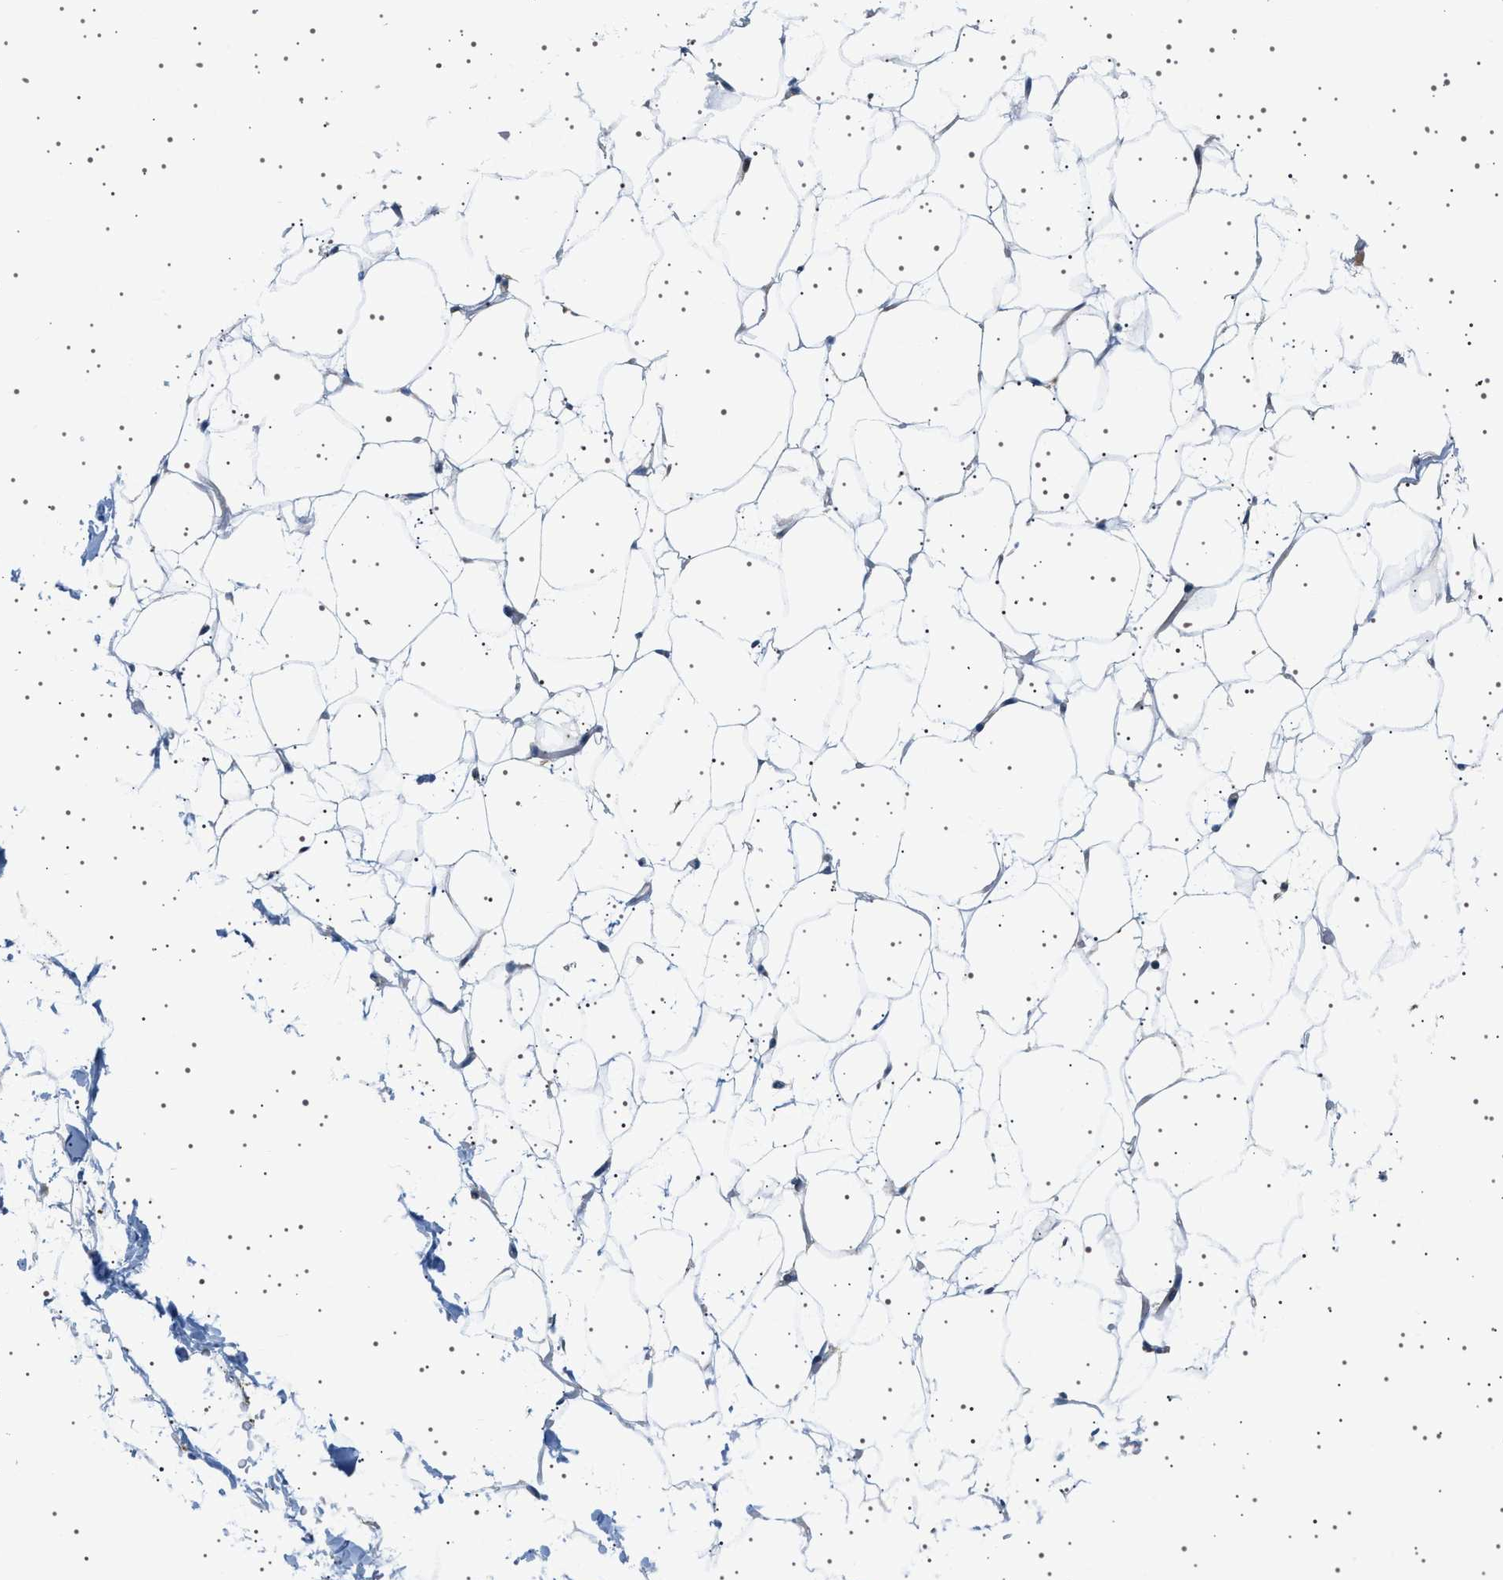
{"staining": {"intensity": "negative", "quantity": "none", "location": "none"}, "tissue": "adipose tissue", "cell_type": "Adipocytes", "image_type": "normal", "snomed": [{"axis": "morphology", "description": "Normal tissue, NOS"}, {"axis": "topography", "description": "Breast"}, {"axis": "topography", "description": "Soft tissue"}], "caption": "High power microscopy micrograph of an IHC image of unremarkable adipose tissue, revealing no significant positivity in adipocytes.", "gene": "ADCY10", "patient": {"sex": "female", "age": 75}}